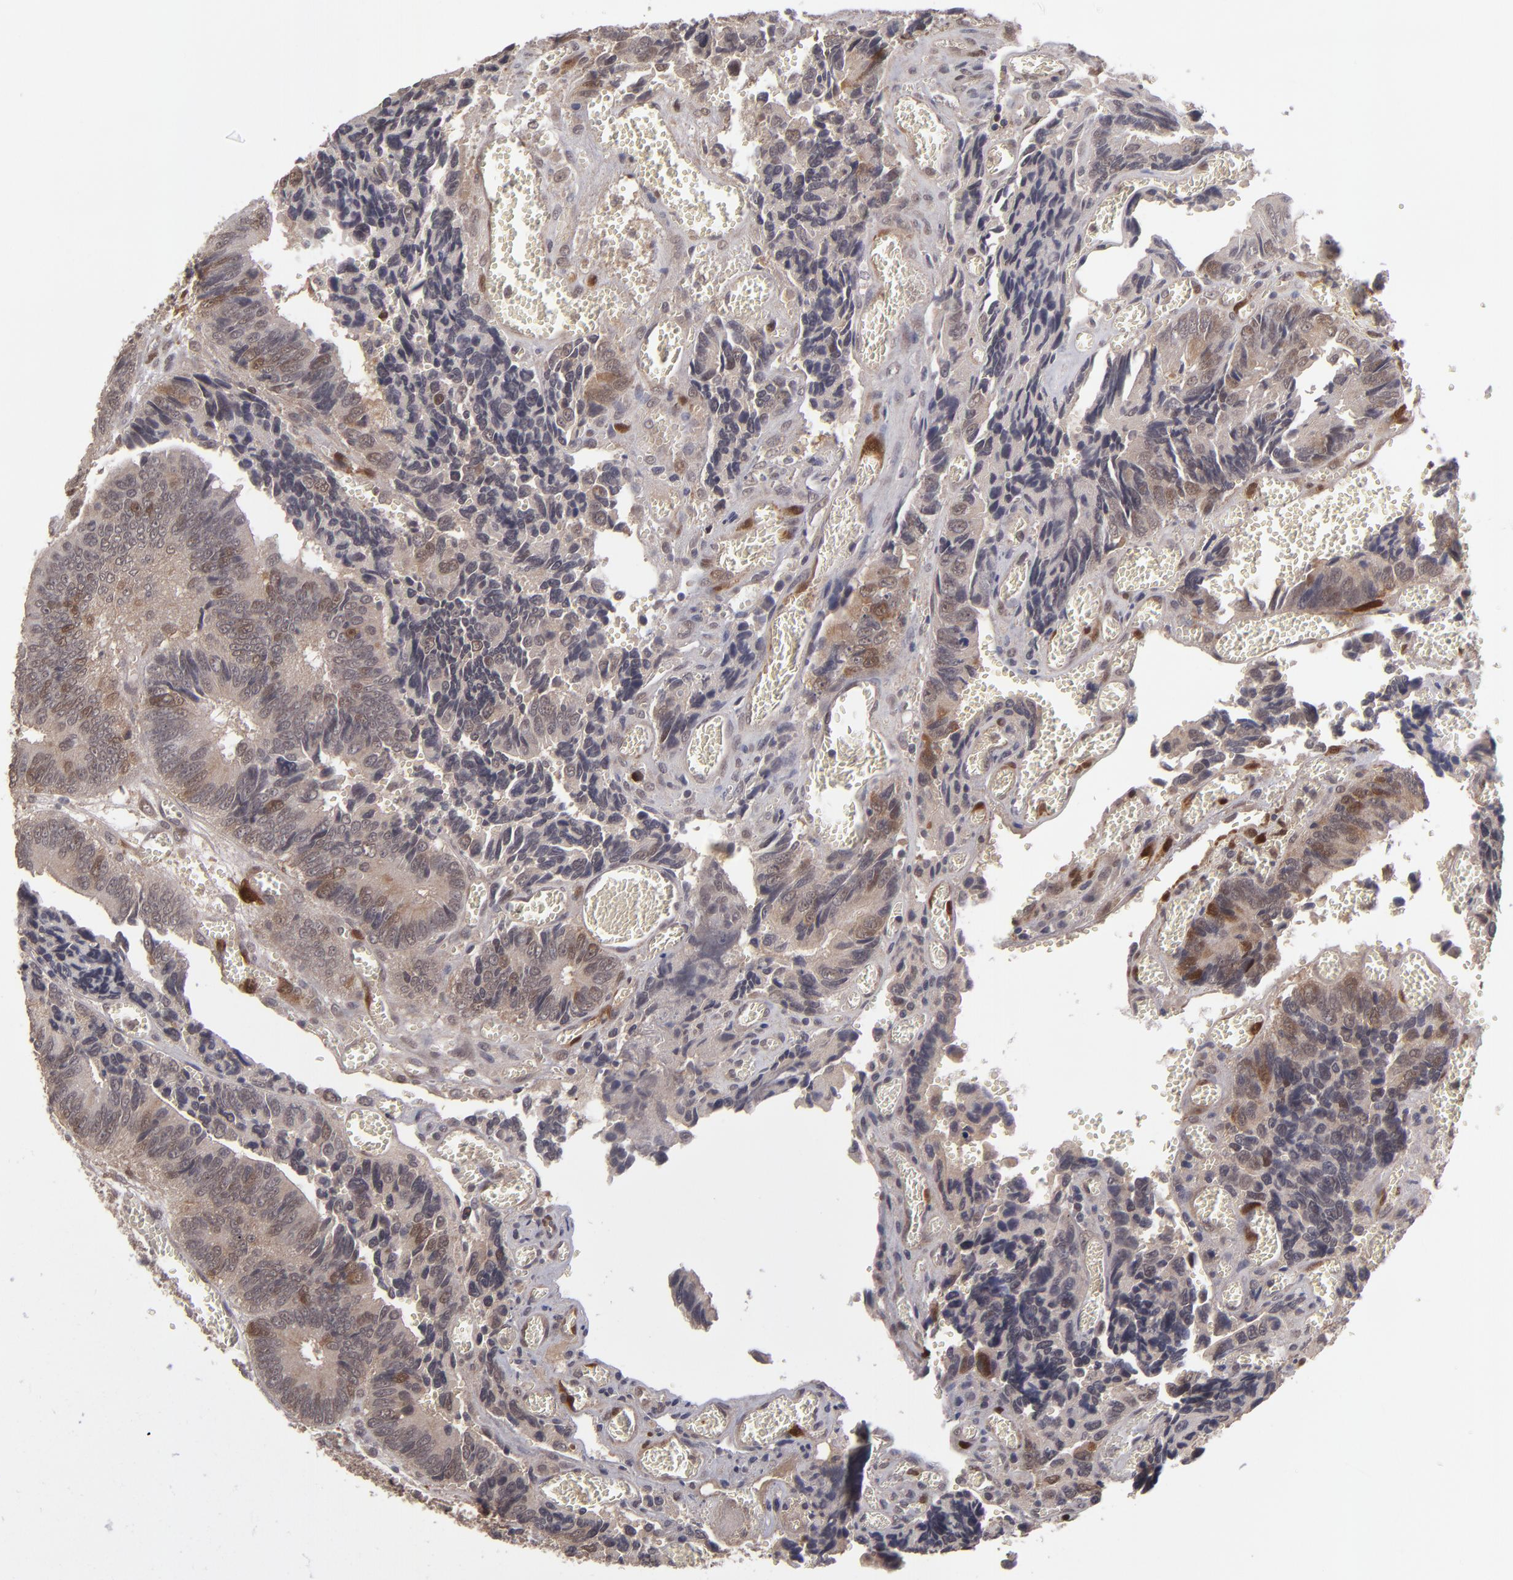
{"staining": {"intensity": "moderate", "quantity": ">75%", "location": "cytoplasmic/membranous"}, "tissue": "colorectal cancer", "cell_type": "Tumor cells", "image_type": "cancer", "snomed": [{"axis": "morphology", "description": "Adenocarcinoma, NOS"}, {"axis": "topography", "description": "Colon"}], "caption": "Moderate cytoplasmic/membranous expression for a protein is seen in approximately >75% of tumor cells of colorectal cancer using immunohistochemistry.", "gene": "TYMS", "patient": {"sex": "male", "age": 72}}